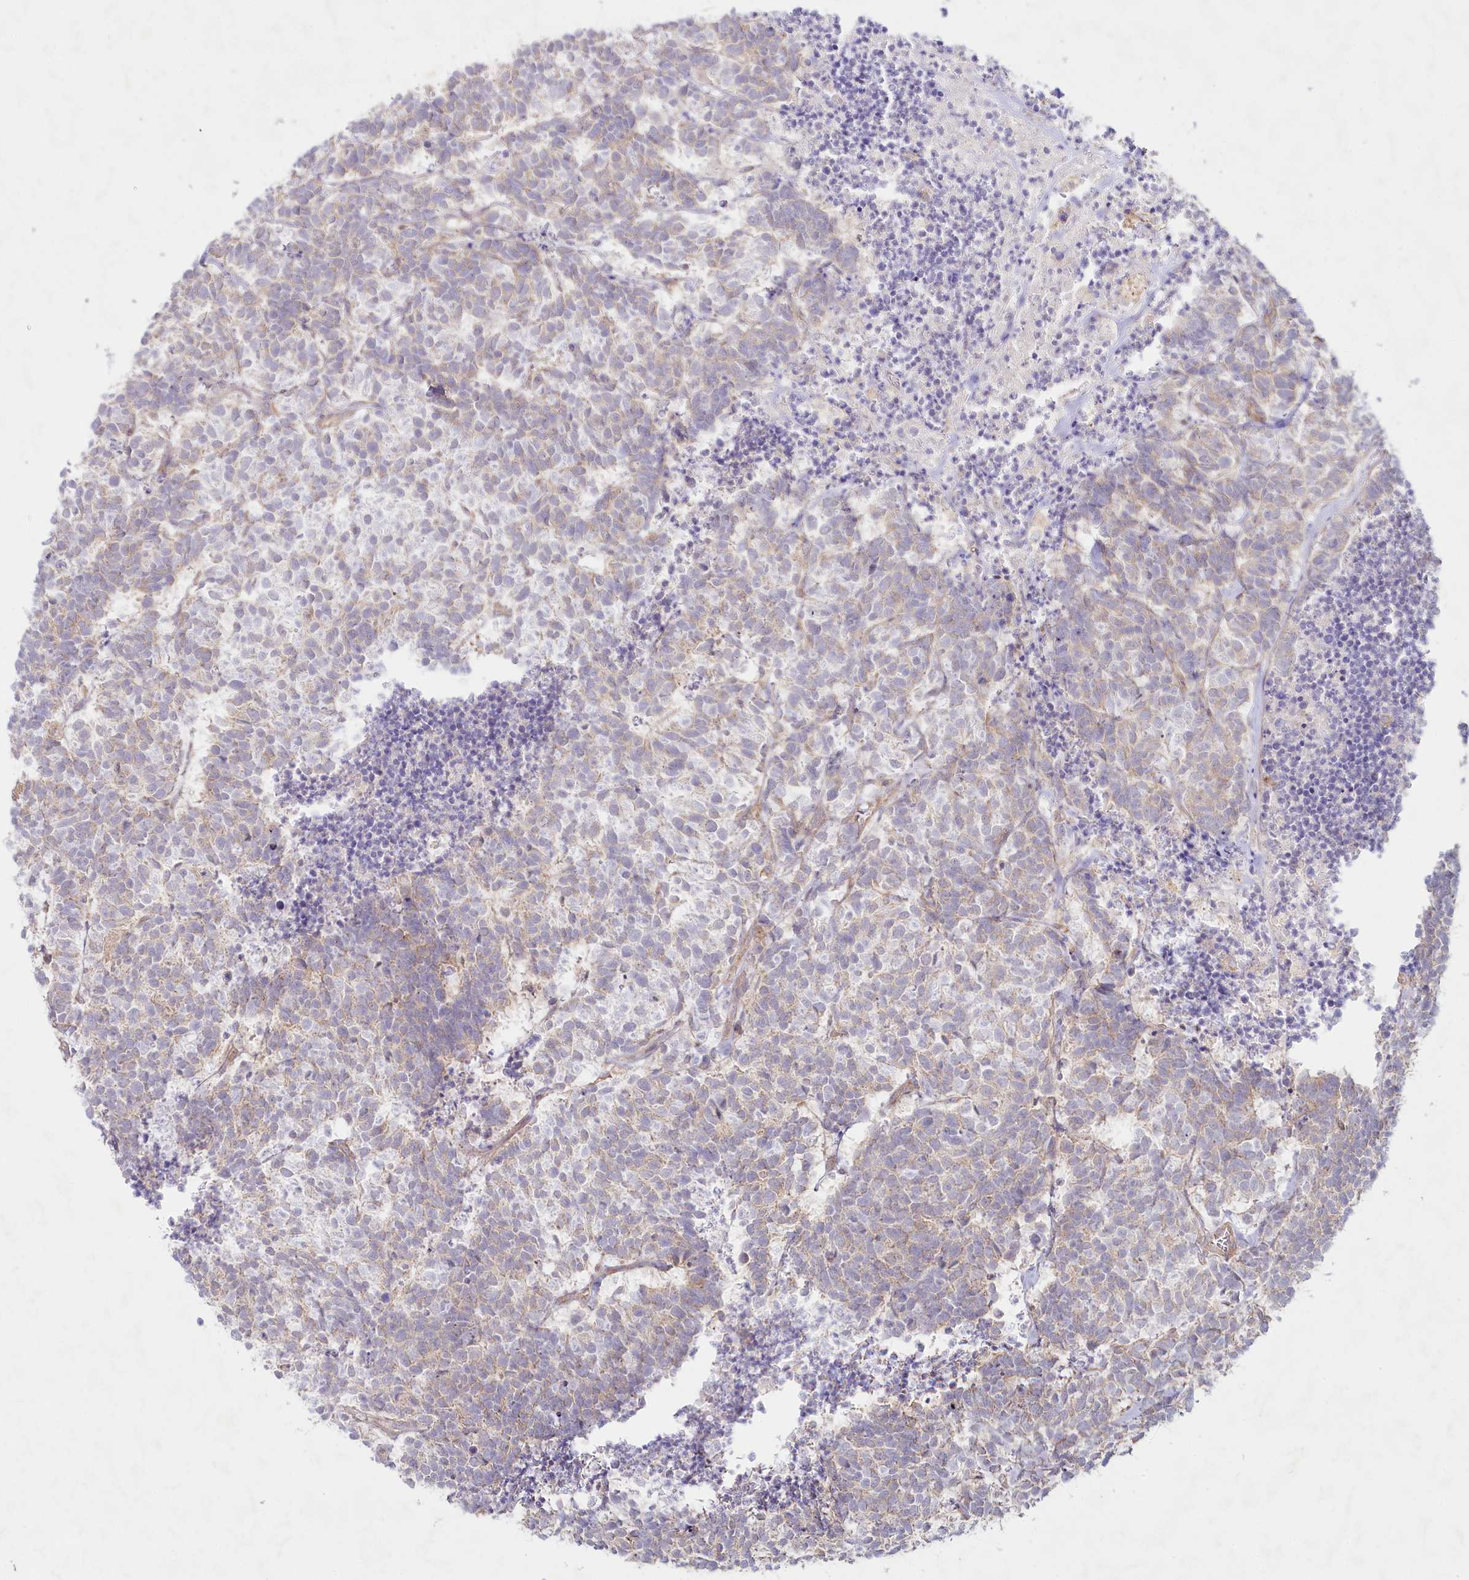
{"staining": {"intensity": "weak", "quantity": "<25%", "location": "cytoplasmic/membranous"}, "tissue": "carcinoid", "cell_type": "Tumor cells", "image_type": "cancer", "snomed": [{"axis": "morphology", "description": "Carcinoma, NOS"}, {"axis": "morphology", "description": "Carcinoid, malignant, NOS"}, {"axis": "topography", "description": "Urinary bladder"}], "caption": "Histopathology image shows no protein staining in tumor cells of carcinoid tissue.", "gene": "TNIP1", "patient": {"sex": "male", "age": 57}}